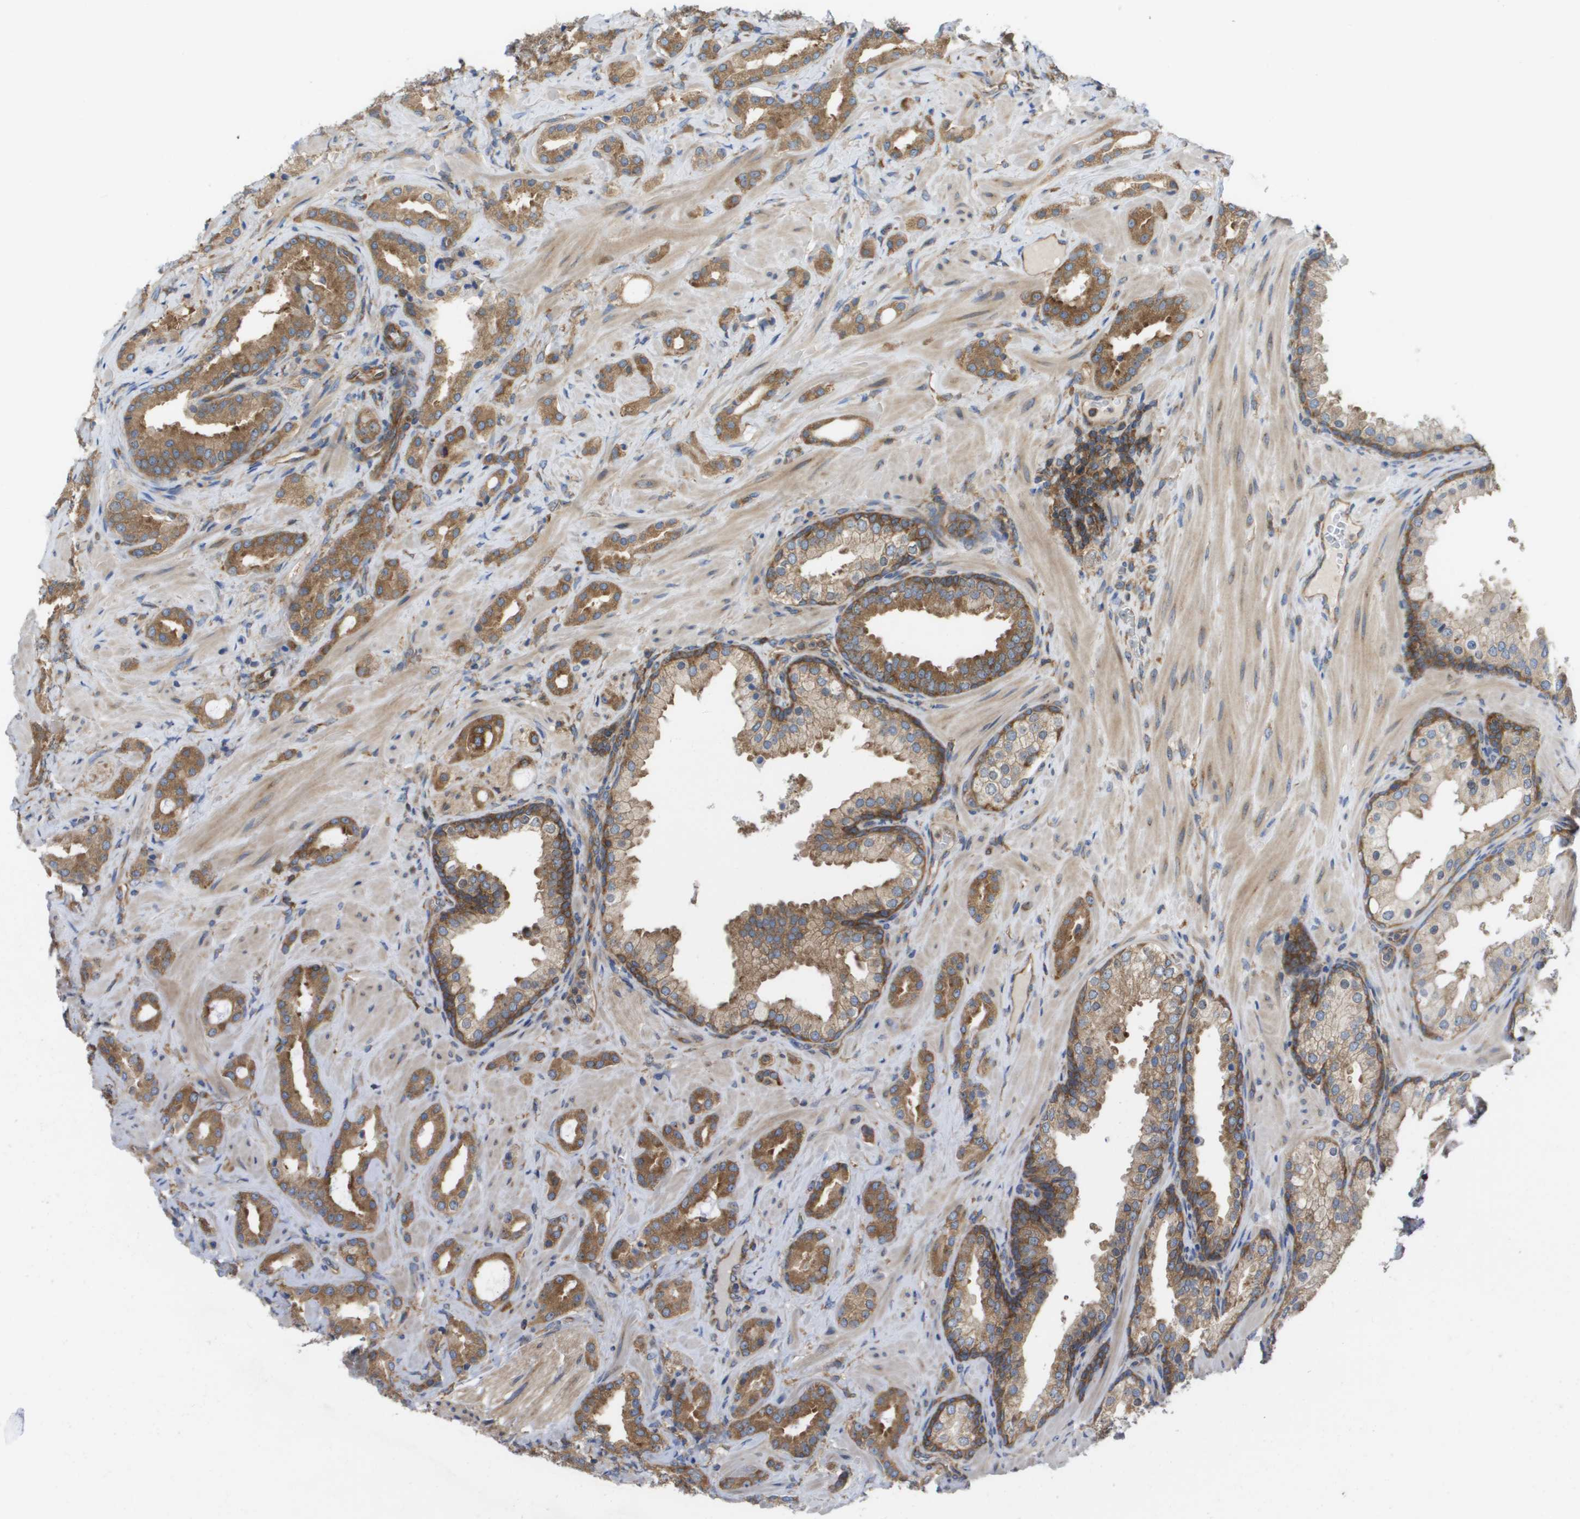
{"staining": {"intensity": "moderate", "quantity": ">75%", "location": "cytoplasmic/membranous"}, "tissue": "prostate cancer", "cell_type": "Tumor cells", "image_type": "cancer", "snomed": [{"axis": "morphology", "description": "Adenocarcinoma, High grade"}, {"axis": "topography", "description": "Prostate"}], "caption": "An image of human prostate adenocarcinoma (high-grade) stained for a protein demonstrates moderate cytoplasmic/membranous brown staining in tumor cells. (Brightfield microscopy of DAB IHC at high magnification).", "gene": "EIF4G2", "patient": {"sex": "male", "age": 64}}